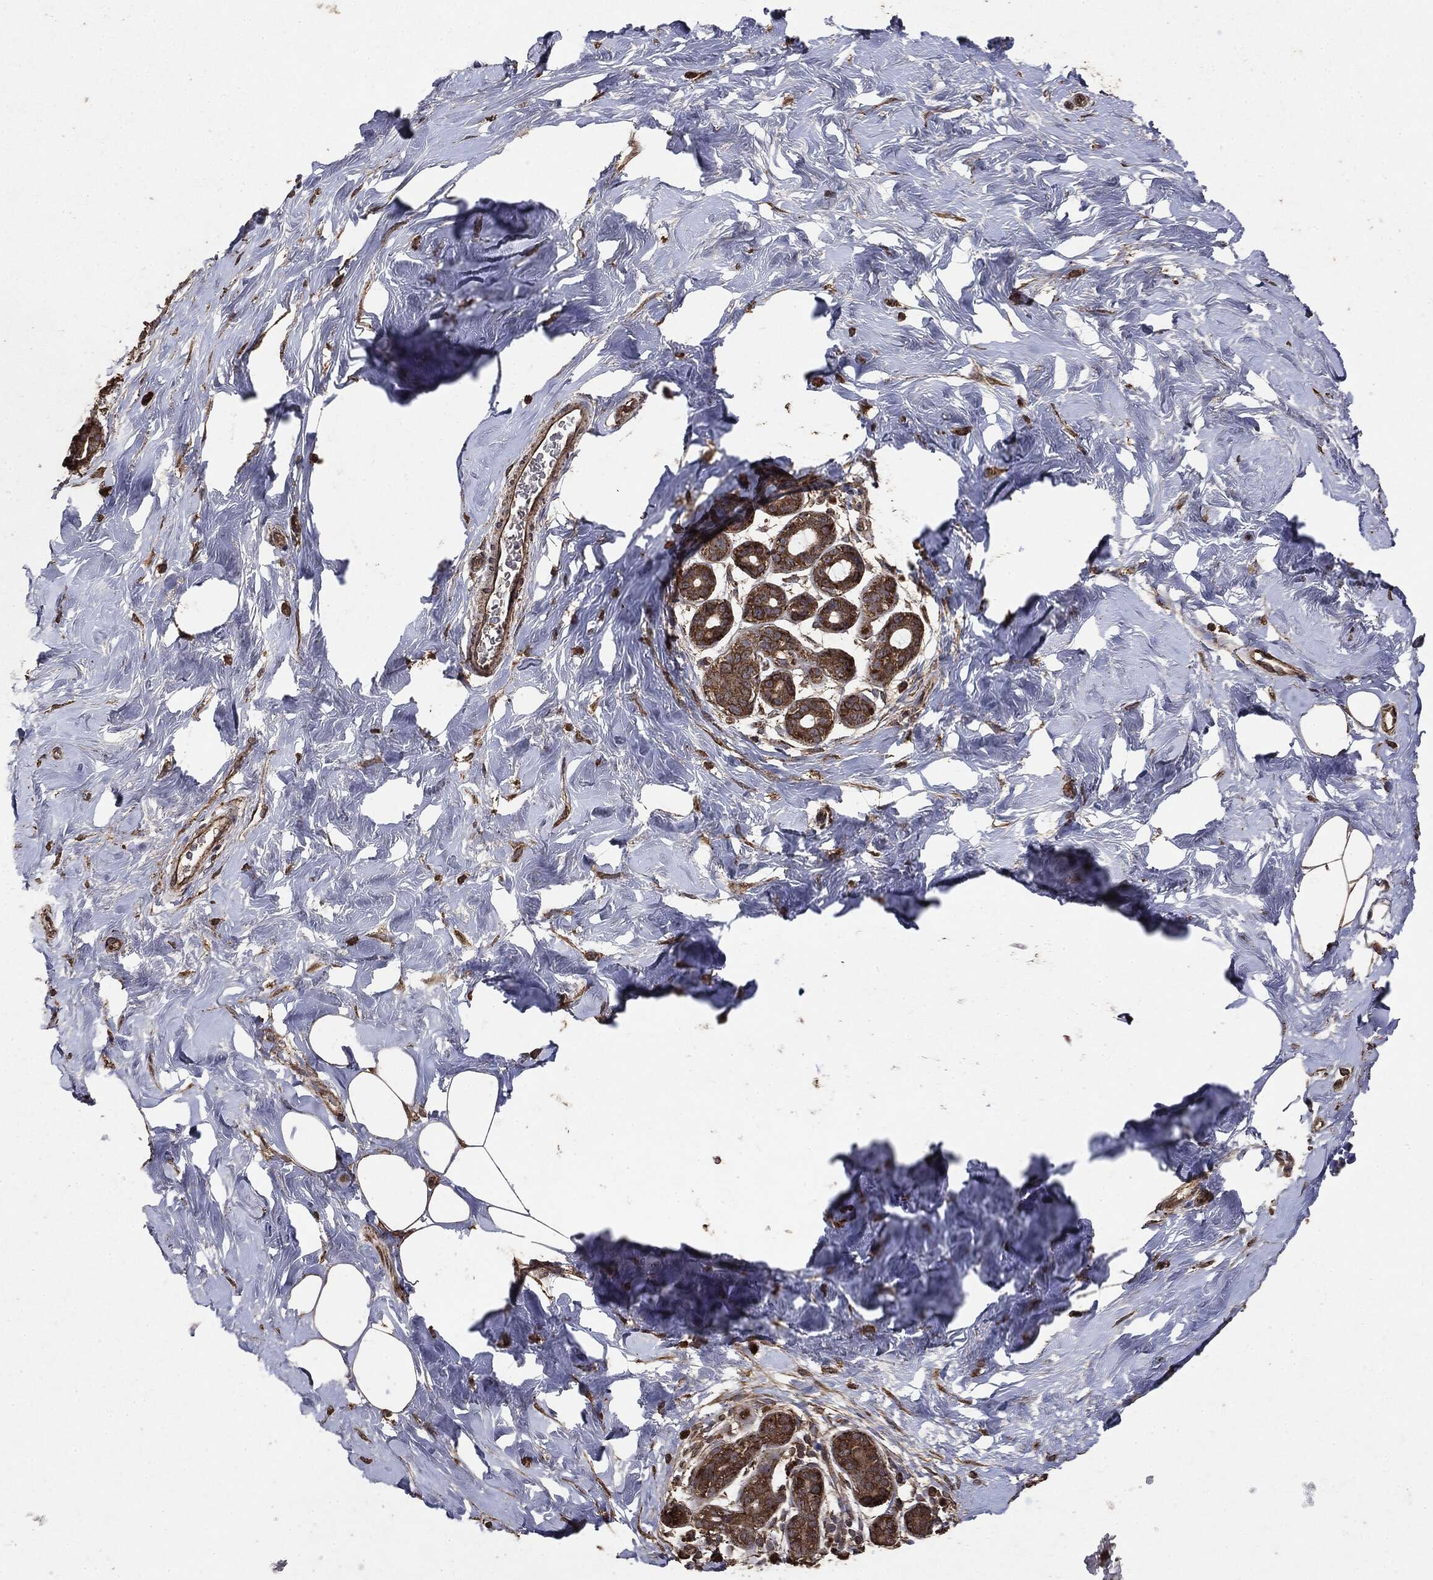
{"staining": {"intensity": "strong", "quantity": ">75%", "location": "cytoplasmic/membranous"}, "tissue": "breast", "cell_type": "Glandular cells", "image_type": "normal", "snomed": [{"axis": "morphology", "description": "Normal tissue, NOS"}, {"axis": "topography", "description": "Breast"}], "caption": "Protein expression by immunohistochemistry (IHC) demonstrates strong cytoplasmic/membranous positivity in approximately >75% of glandular cells in normal breast.", "gene": "MTOR", "patient": {"sex": "female", "age": 43}}